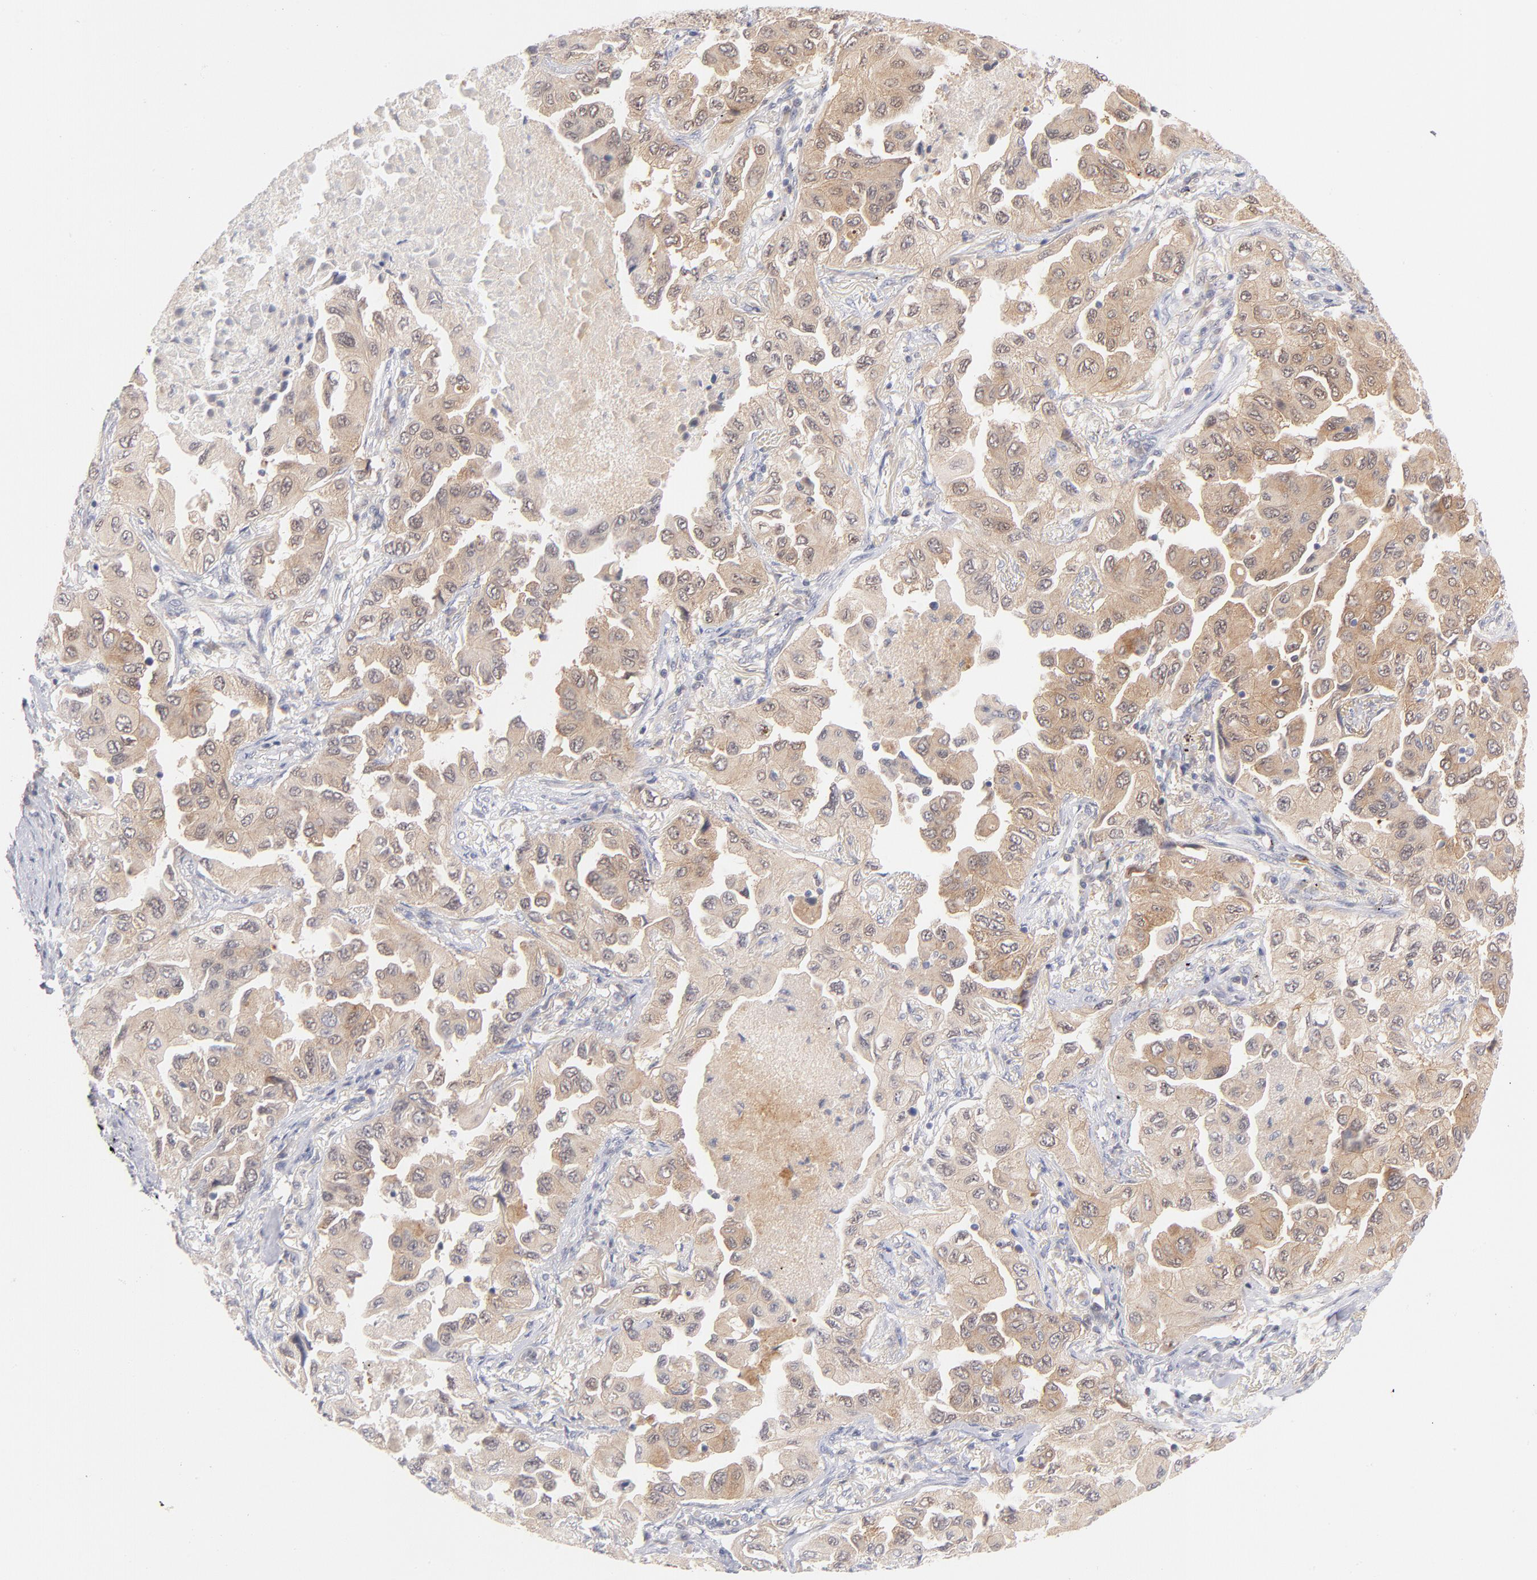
{"staining": {"intensity": "weak", "quantity": ">75%", "location": "cytoplasmic/membranous"}, "tissue": "lung cancer", "cell_type": "Tumor cells", "image_type": "cancer", "snomed": [{"axis": "morphology", "description": "Adenocarcinoma, NOS"}, {"axis": "topography", "description": "Lung"}], "caption": "Immunohistochemical staining of human lung cancer (adenocarcinoma) demonstrates low levels of weak cytoplasmic/membranous protein expression in approximately >75% of tumor cells. Using DAB (3,3'-diaminobenzidine) (brown) and hematoxylin (blue) stains, captured at high magnification using brightfield microscopy.", "gene": "CASP6", "patient": {"sex": "female", "age": 65}}